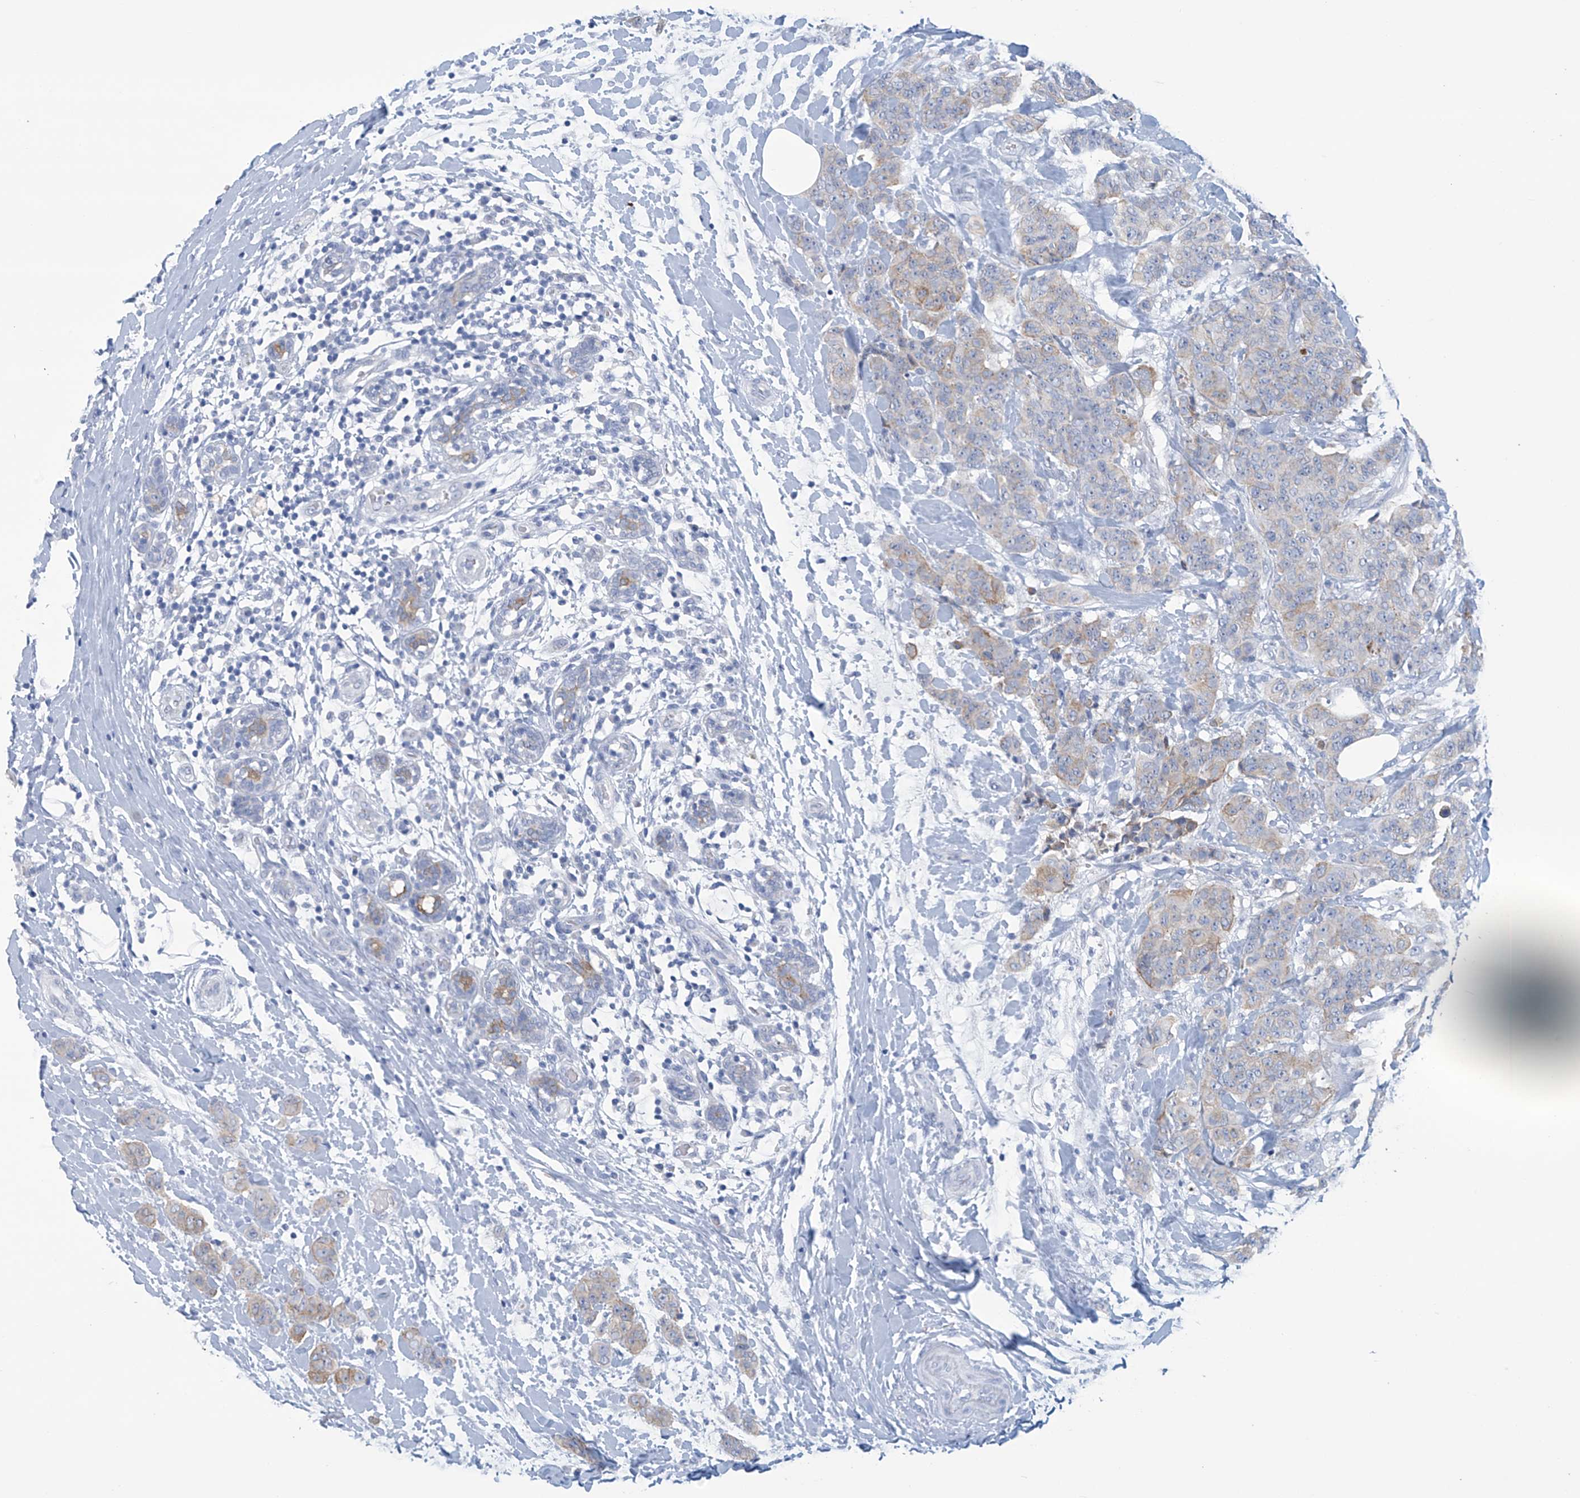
{"staining": {"intensity": "weak", "quantity": "<25%", "location": "cytoplasmic/membranous"}, "tissue": "breast cancer", "cell_type": "Tumor cells", "image_type": "cancer", "snomed": [{"axis": "morphology", "description": "Normal tissue, NOS"}, {"axis": "morphology", "description": "Duct carcinoma"}, {"axis": "topography", "description": "Breast"}], "caption": "An immunohistochemistry (IHC) micrograph of breast cancer is shown. There is no staining in tumor cells of breast cancer.", "gene": "DSP", "patient": {"sex": "female", "age": 40}}